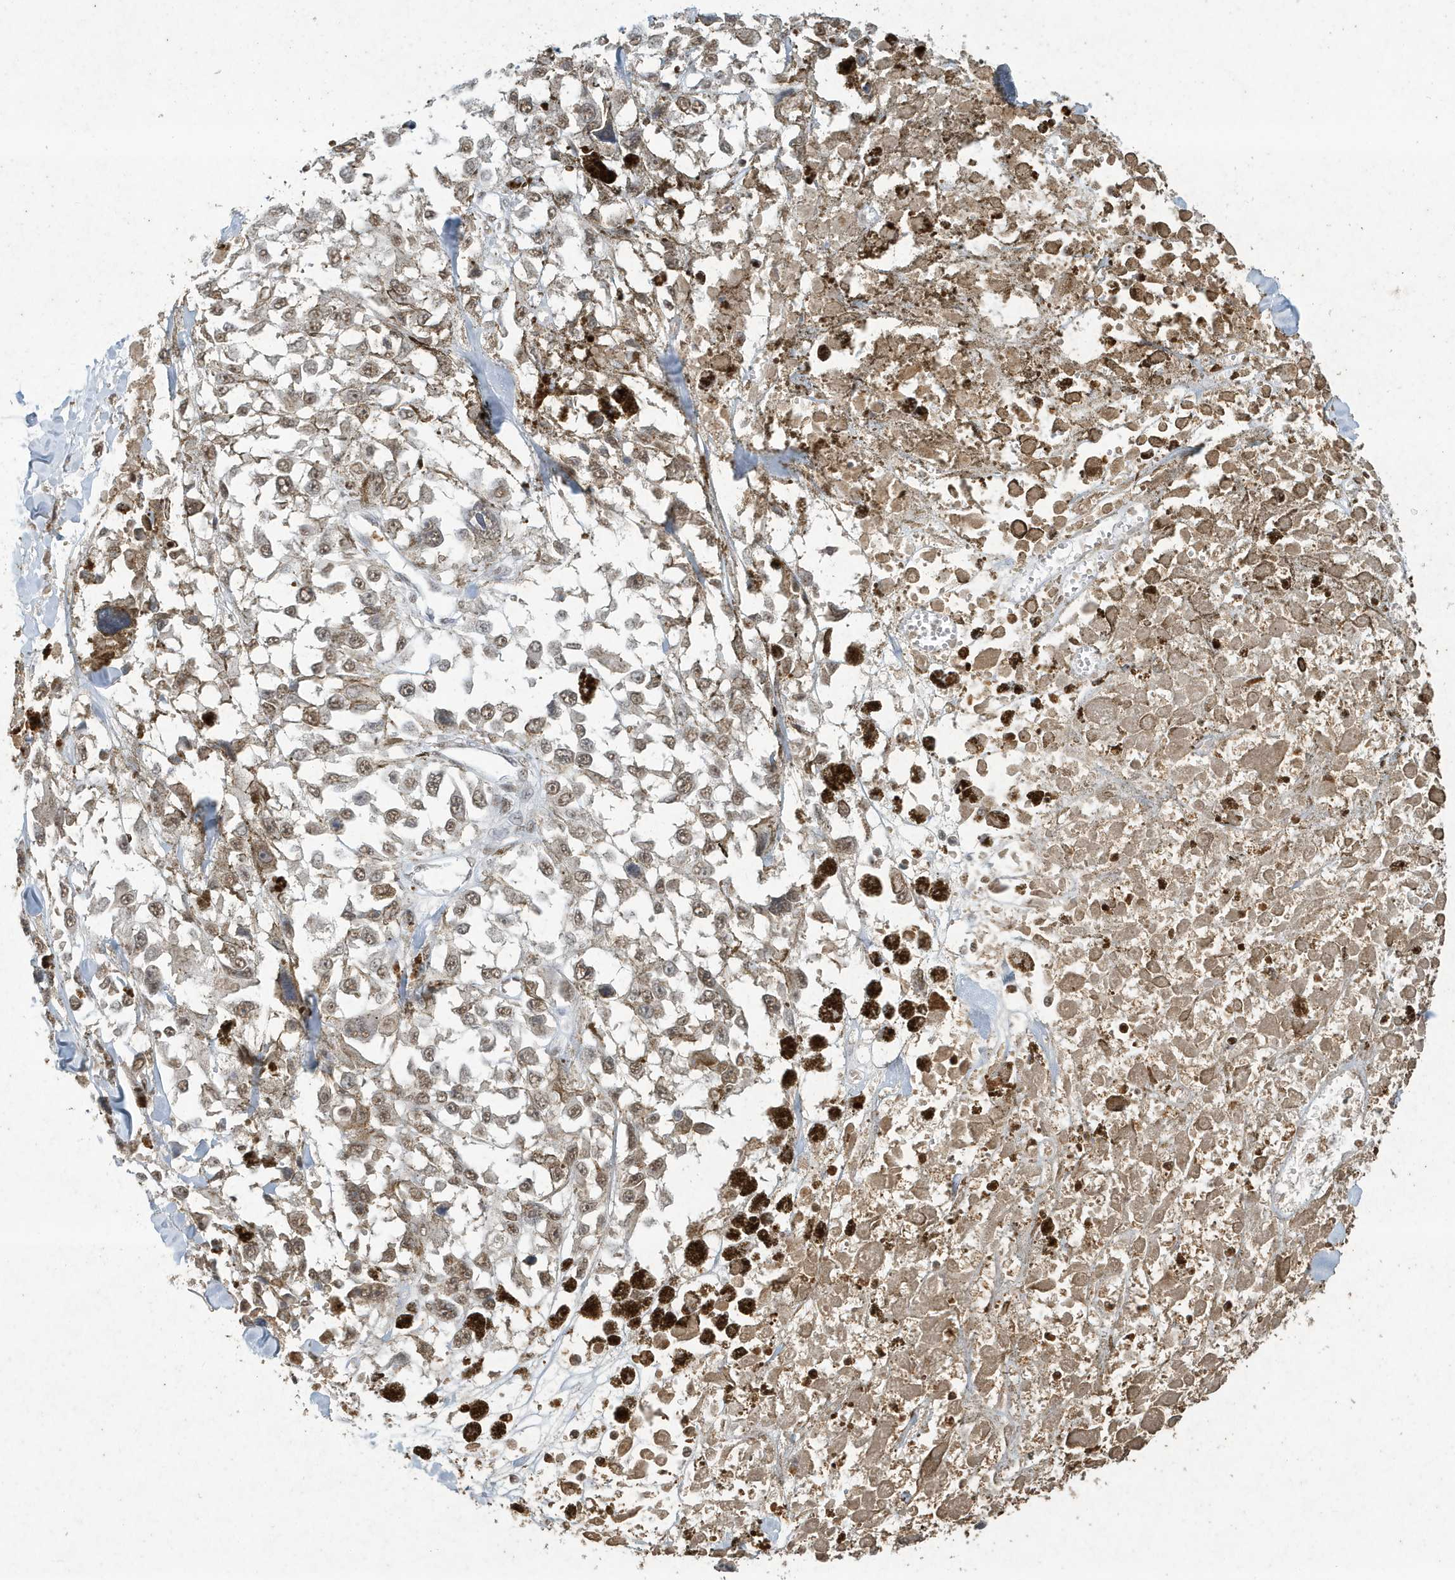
{"staining": {"intensity": "weak", "quantity": ">75%", "location": "nuclear"}, "tissue": "melanoma", "cell_type": "Tumor cells", "image_type": "cancer", "snomed": [{"axis": "morphology", "description": "Malignant melanoma, Metastatic site"}, {"axis": "topography", "description": "Lymph node"}], "caption": "Tumor cells demonstrate low levels of weak nuclear expression in about >75% of cells in human melanoma.", "gene": "DEFA1", "patient": {"sex": "male", "age": 59}}